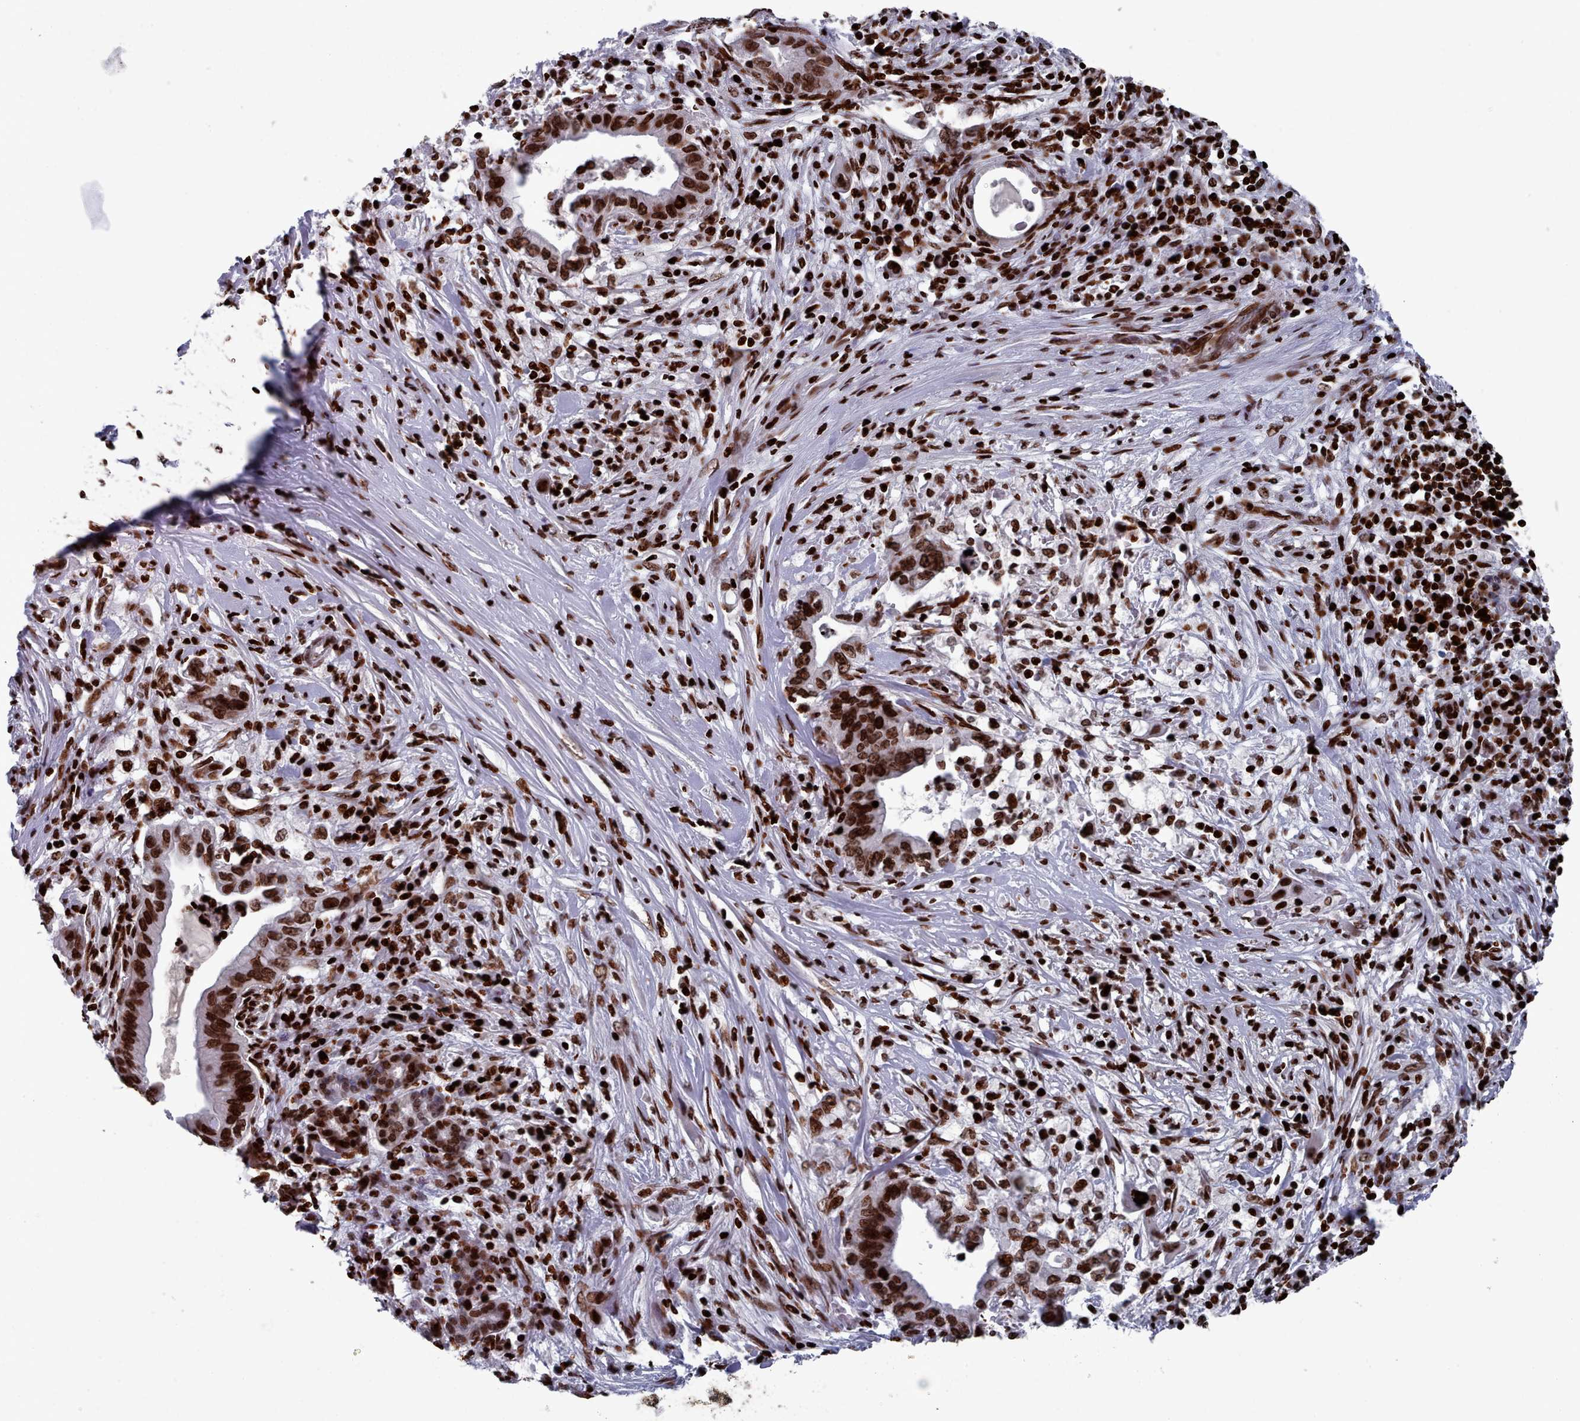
{"staining": {"intensity": "strong", "quantity": ">75%", "location": "nuclear"}, "tissue": "pancreatic cancer", "cell_type": "Tumor cells", "image_type": "cancer", "snomed": [{"axis": "morphology", "description": "Adenocarcinoma, NOS"}, {"axis": "topography", "description": "Pancreas"}], "caption": "Immunohistochemical staining of pancreatic adenocarcinoma demonstrates high levels of strong nuclear protein expression in approximately >75% of tumor cells.", "gene": "PCDHB12", "patient": {"sex": "female", "age": 73}}